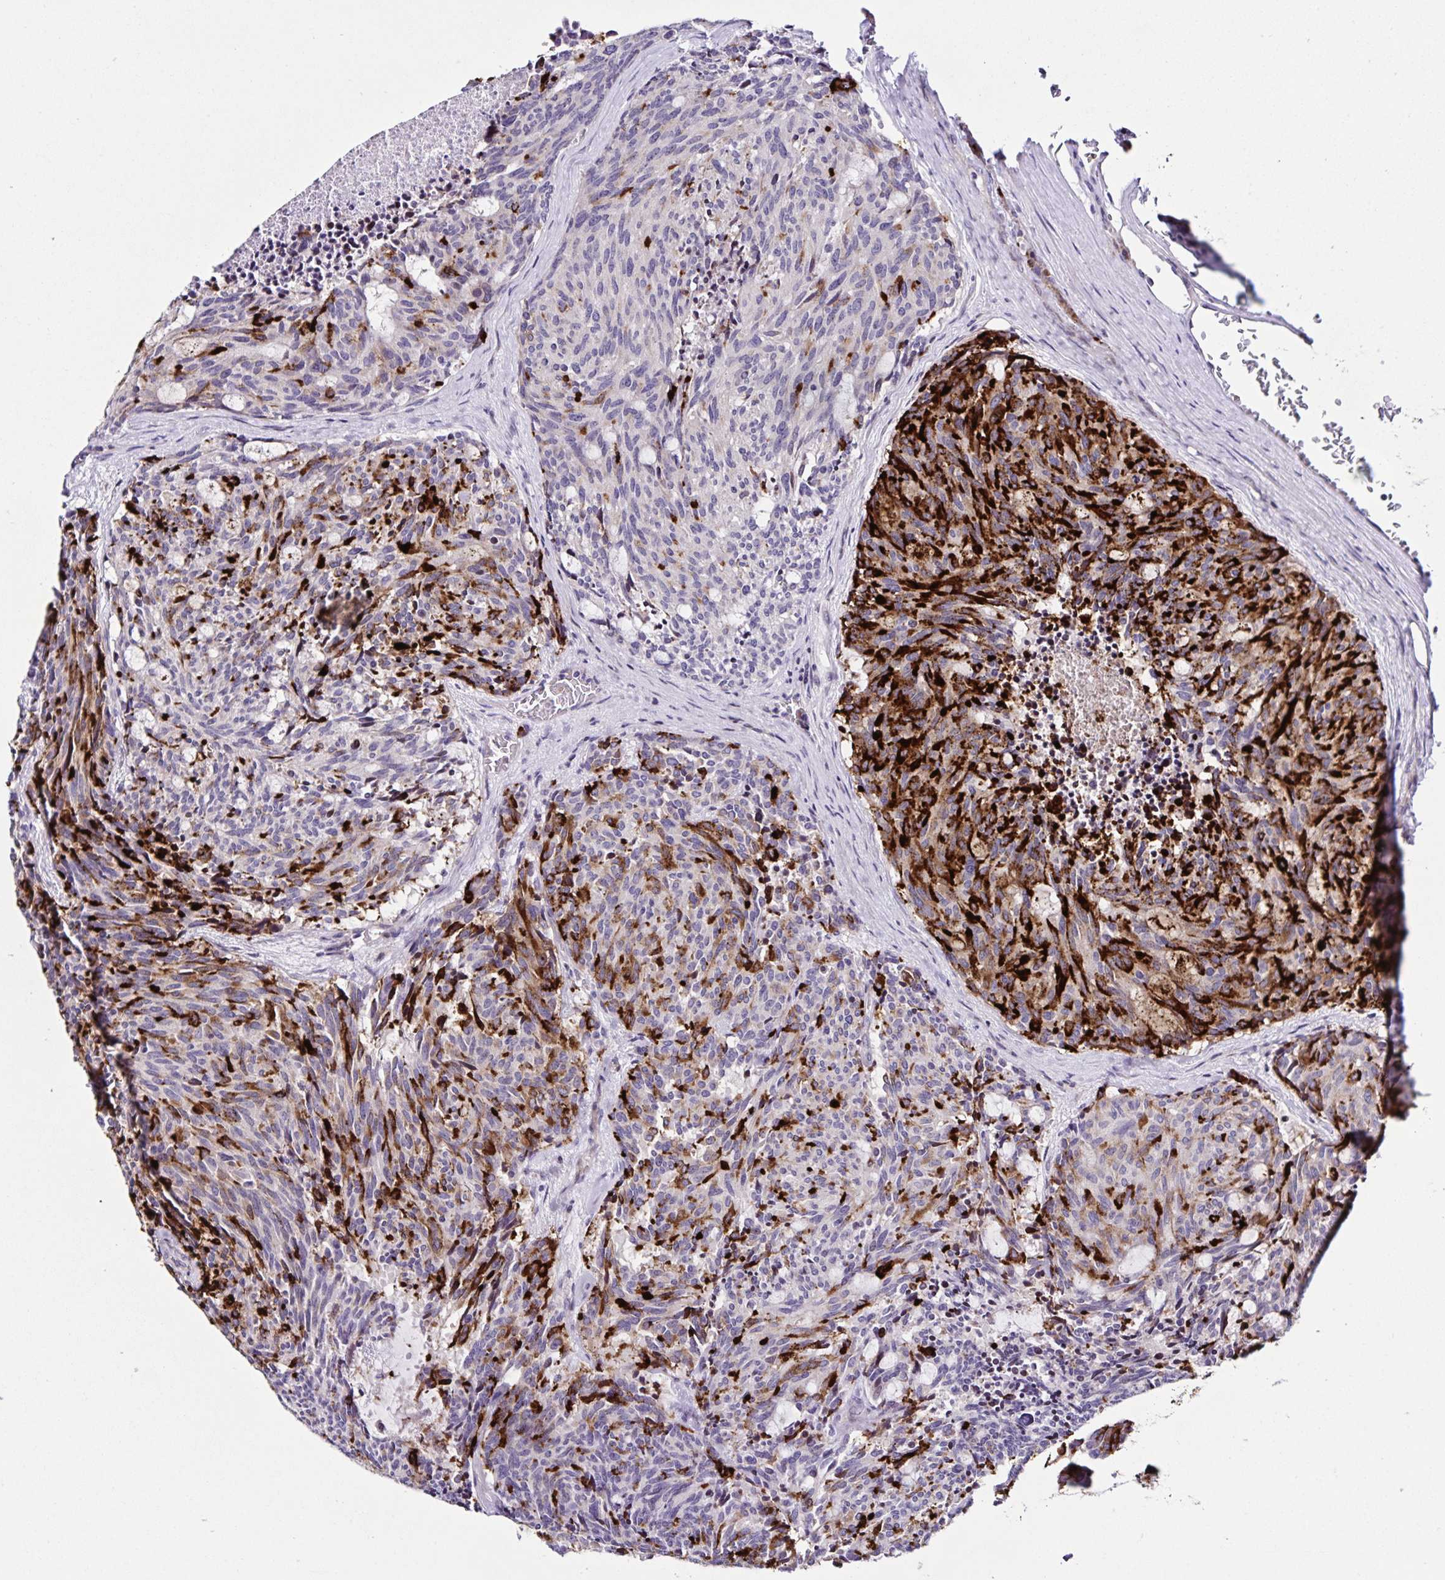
{"staining": {"intensity": "moderate", "quantity": "<25%", "location": "cytoplasmic/membranous"}, "tissue": "carcinoid", "cell_type": "Tumor cells", "image_type": "cancer", "snomed": [{"axis": "morphology", "description": "Carcinoid, malignant, NOS"}, {"axis": "topography", "description": "Pancreas"}], "caption": "High-power microscopy captured an immunohistochemistry (IHC) histopathology image of malignant carcinoid, revealing moderate cytoplasmic/membranous positivity in about <25% of tumor cells.", "gene": "RNFT2", "patient": {"sex": "female", "age": 54}}